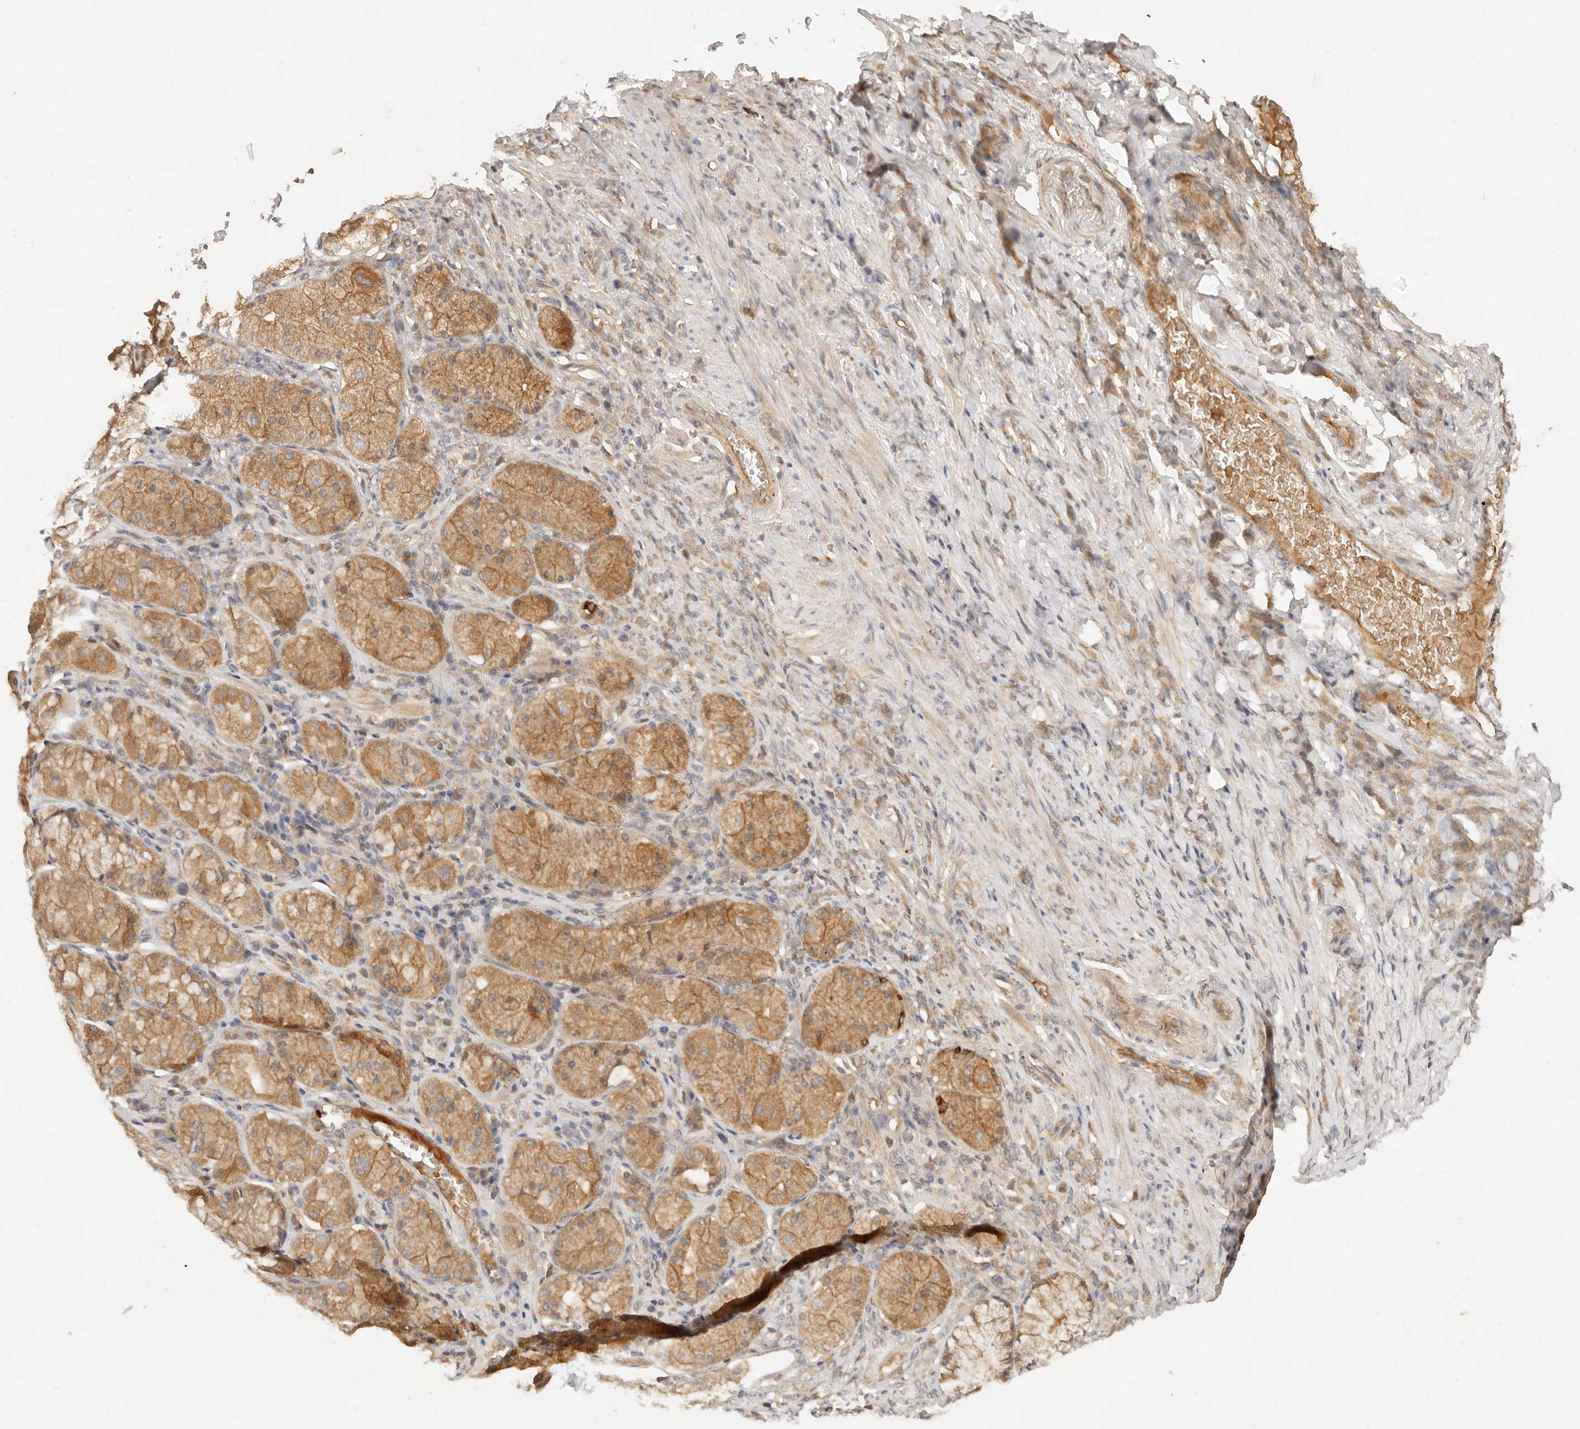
{"staining": {"intensity": "moderate", "quantity": ">75%", "location": "cytoplasmic/membranous"}, "tissue": "stomach cancer", "cell_type": "Tumor cells", "image_type": "cancer", "snomed": [{"axis": "morphology", "description": "Normal tissue, NOS"}, {"axis": "morphology", "description": "Adenocarcinoma, NOS"}, {"axis": "topography", "description": "Stomach"}], "caption": "Protein analysis of adenocarcinoma (stomach) tissue displays moderate cytoplasmic/membranous positivity in about >75% of tumor cells.", "gene": "FREM2", "patient": {"sex": "male", "age": 82}}